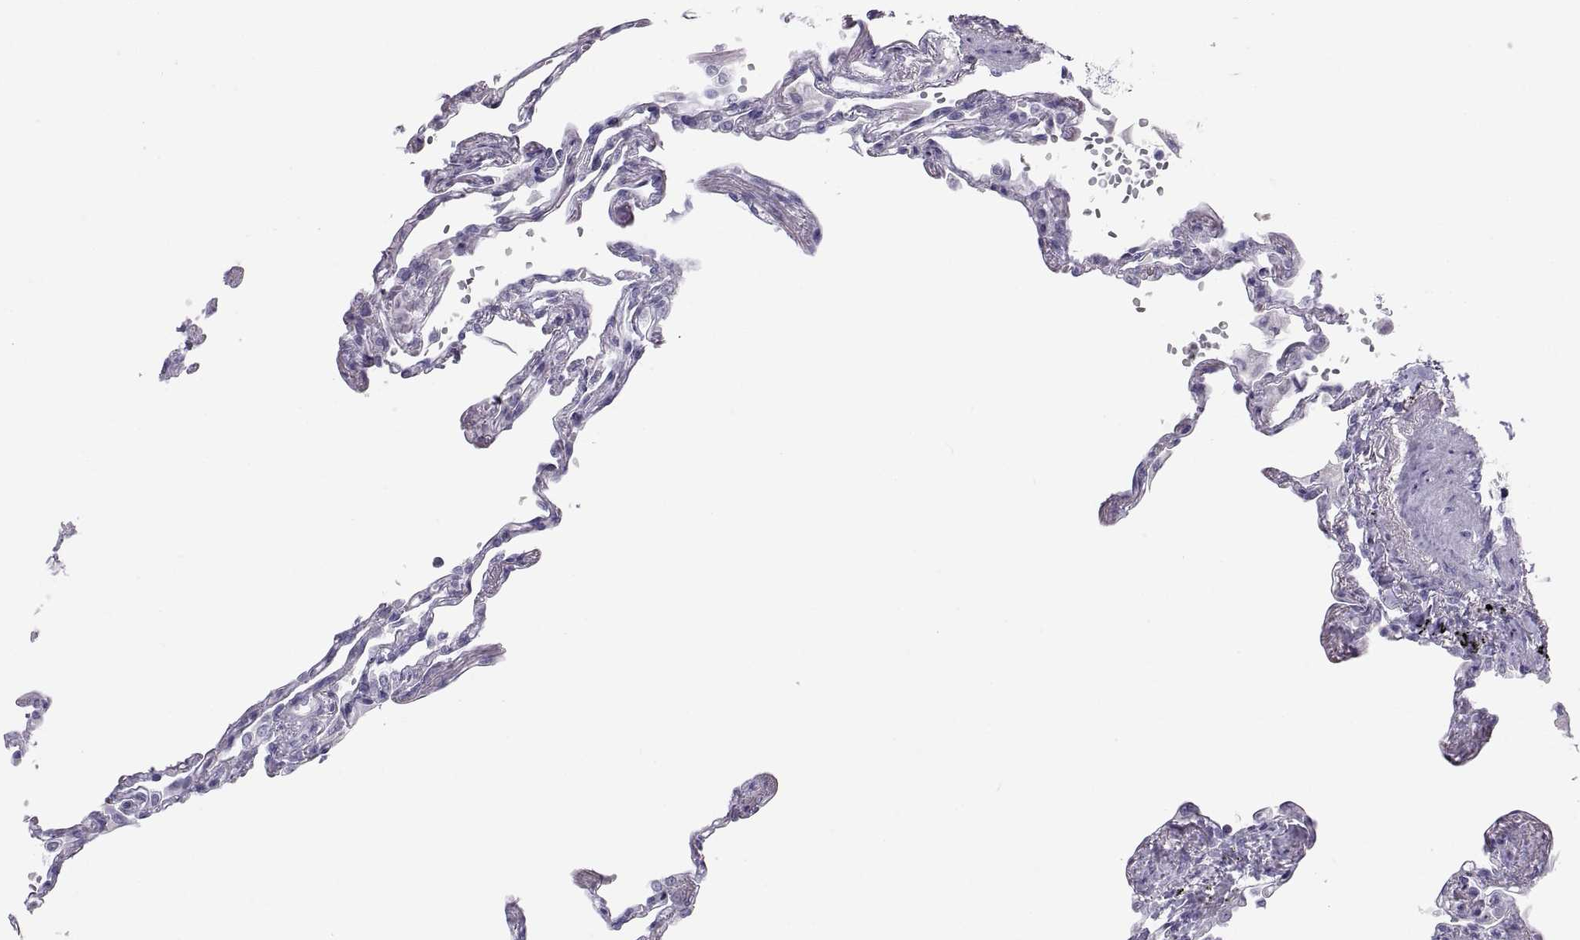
{"staining": {"intensity": "negative", "quantity": "none", "location": "none"}, "tissue": "lung", "cell_type": "Alveolar cells", "image_type": "normal", "snomed": [{"axis": "morphology", "description": "Normal tissue, NOS"}, {"axis": "topography", "description": "Lung"}], "caption": "High power microscopy photomicrograph of an IHC image of benign lung, revealing no significant staining in alveolar cells.", "gene": "MAGEB2", "patient": {"sex": "male", "age": 78}}